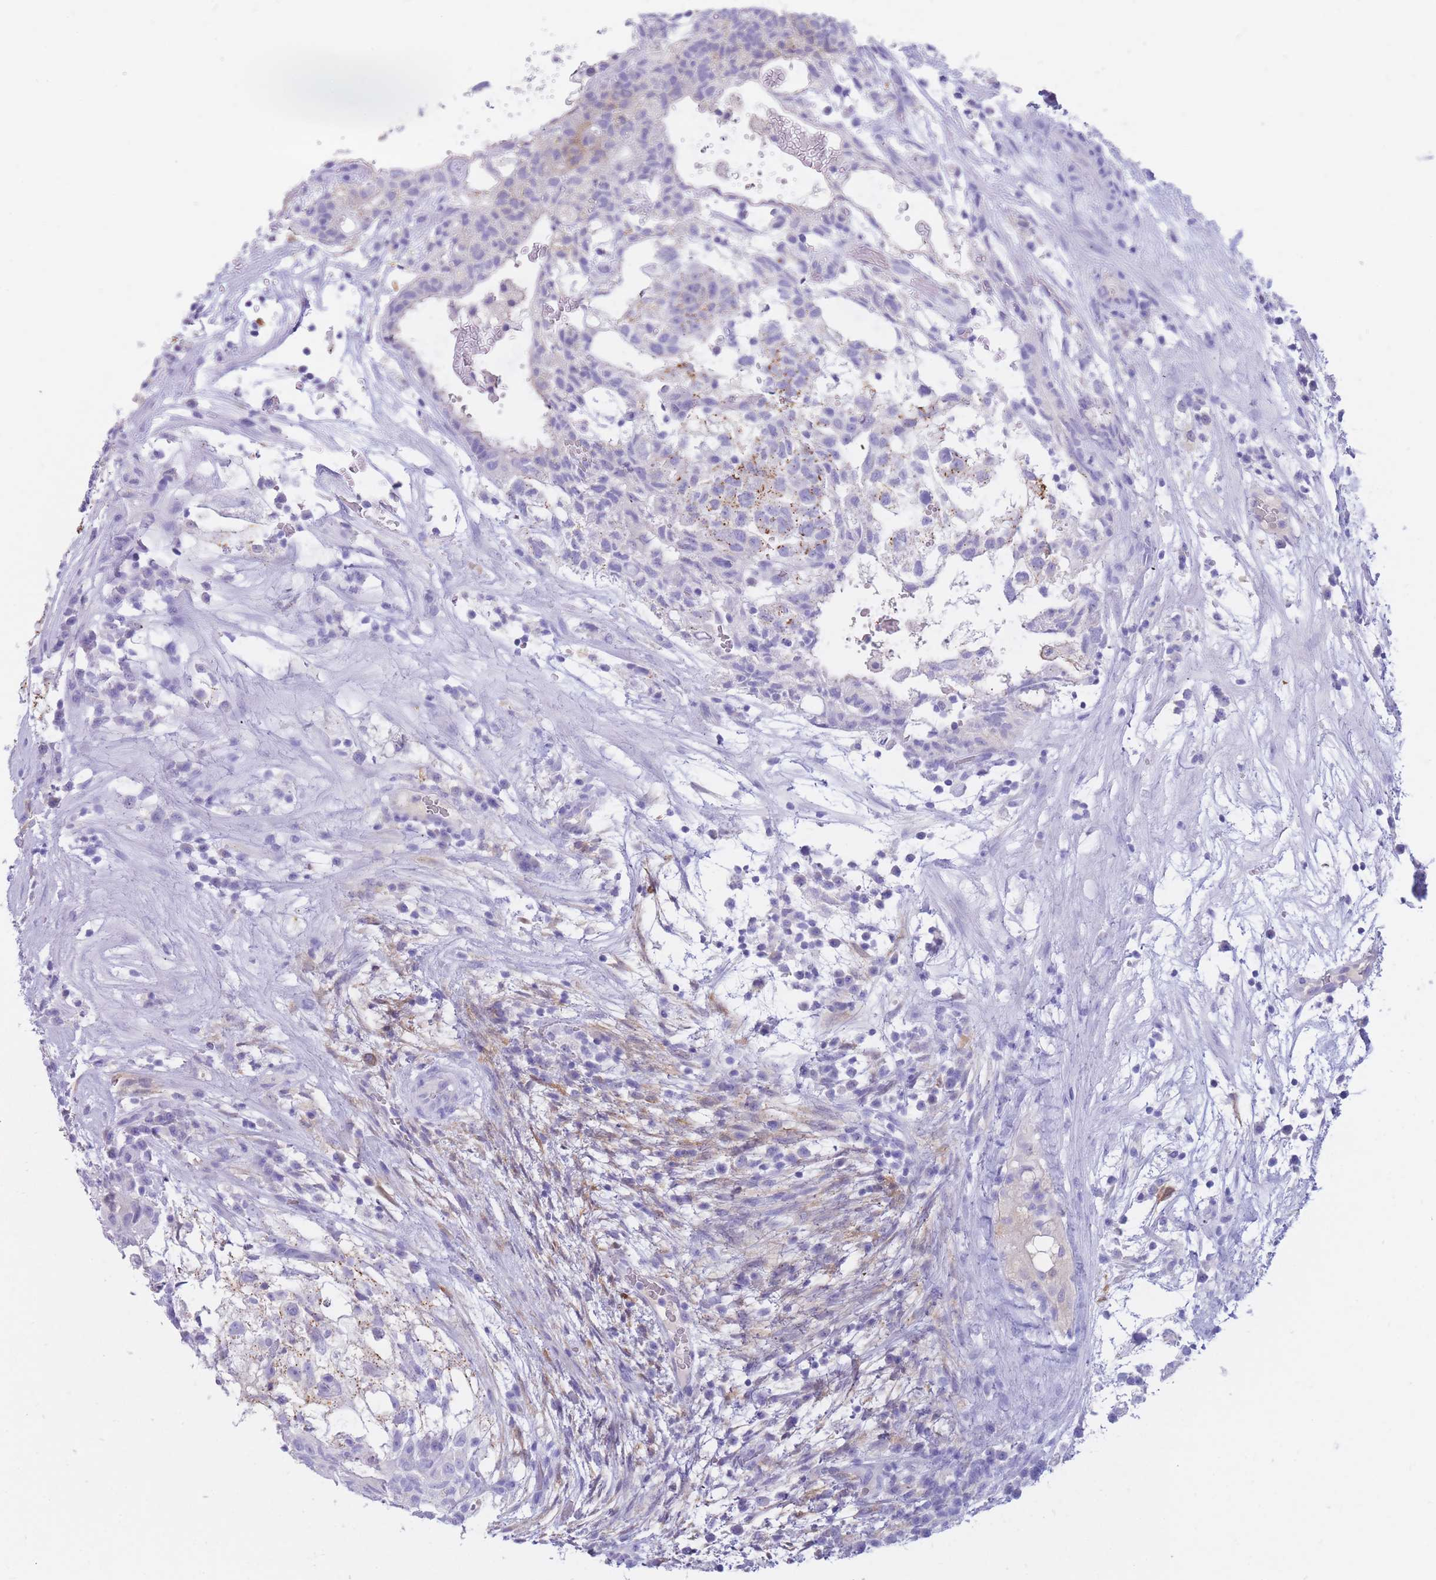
{"staining": {"intensity": "weak", "quantity": "<25%", "location": "cytoplasmic/membranous"}, "tissue": "testis cancer", "cell_type": "Tumor cells", "image_type": "cancer", "snomed": [{"axis": "morphology", "description": "Normal tissue, NOS"}, {"axis": "morphology", "description": "Carcinoma, Embryonal, NOS"}, {"axis": "topography", "description": "Testis"}], "caption": "DAB immunohistochemical staining of testis embryonal carcinoma demonstrates no significant staining in tumor cells. Brightfield microscopy of immunohistochemistry (IHC) stained with DAB (3,3'-diaminobenzidine) (brown) and hematoxylin (blue), captured at high magnification.", "gene": "SULT1A1", "patient": {"sex": "male", "age": 32}}